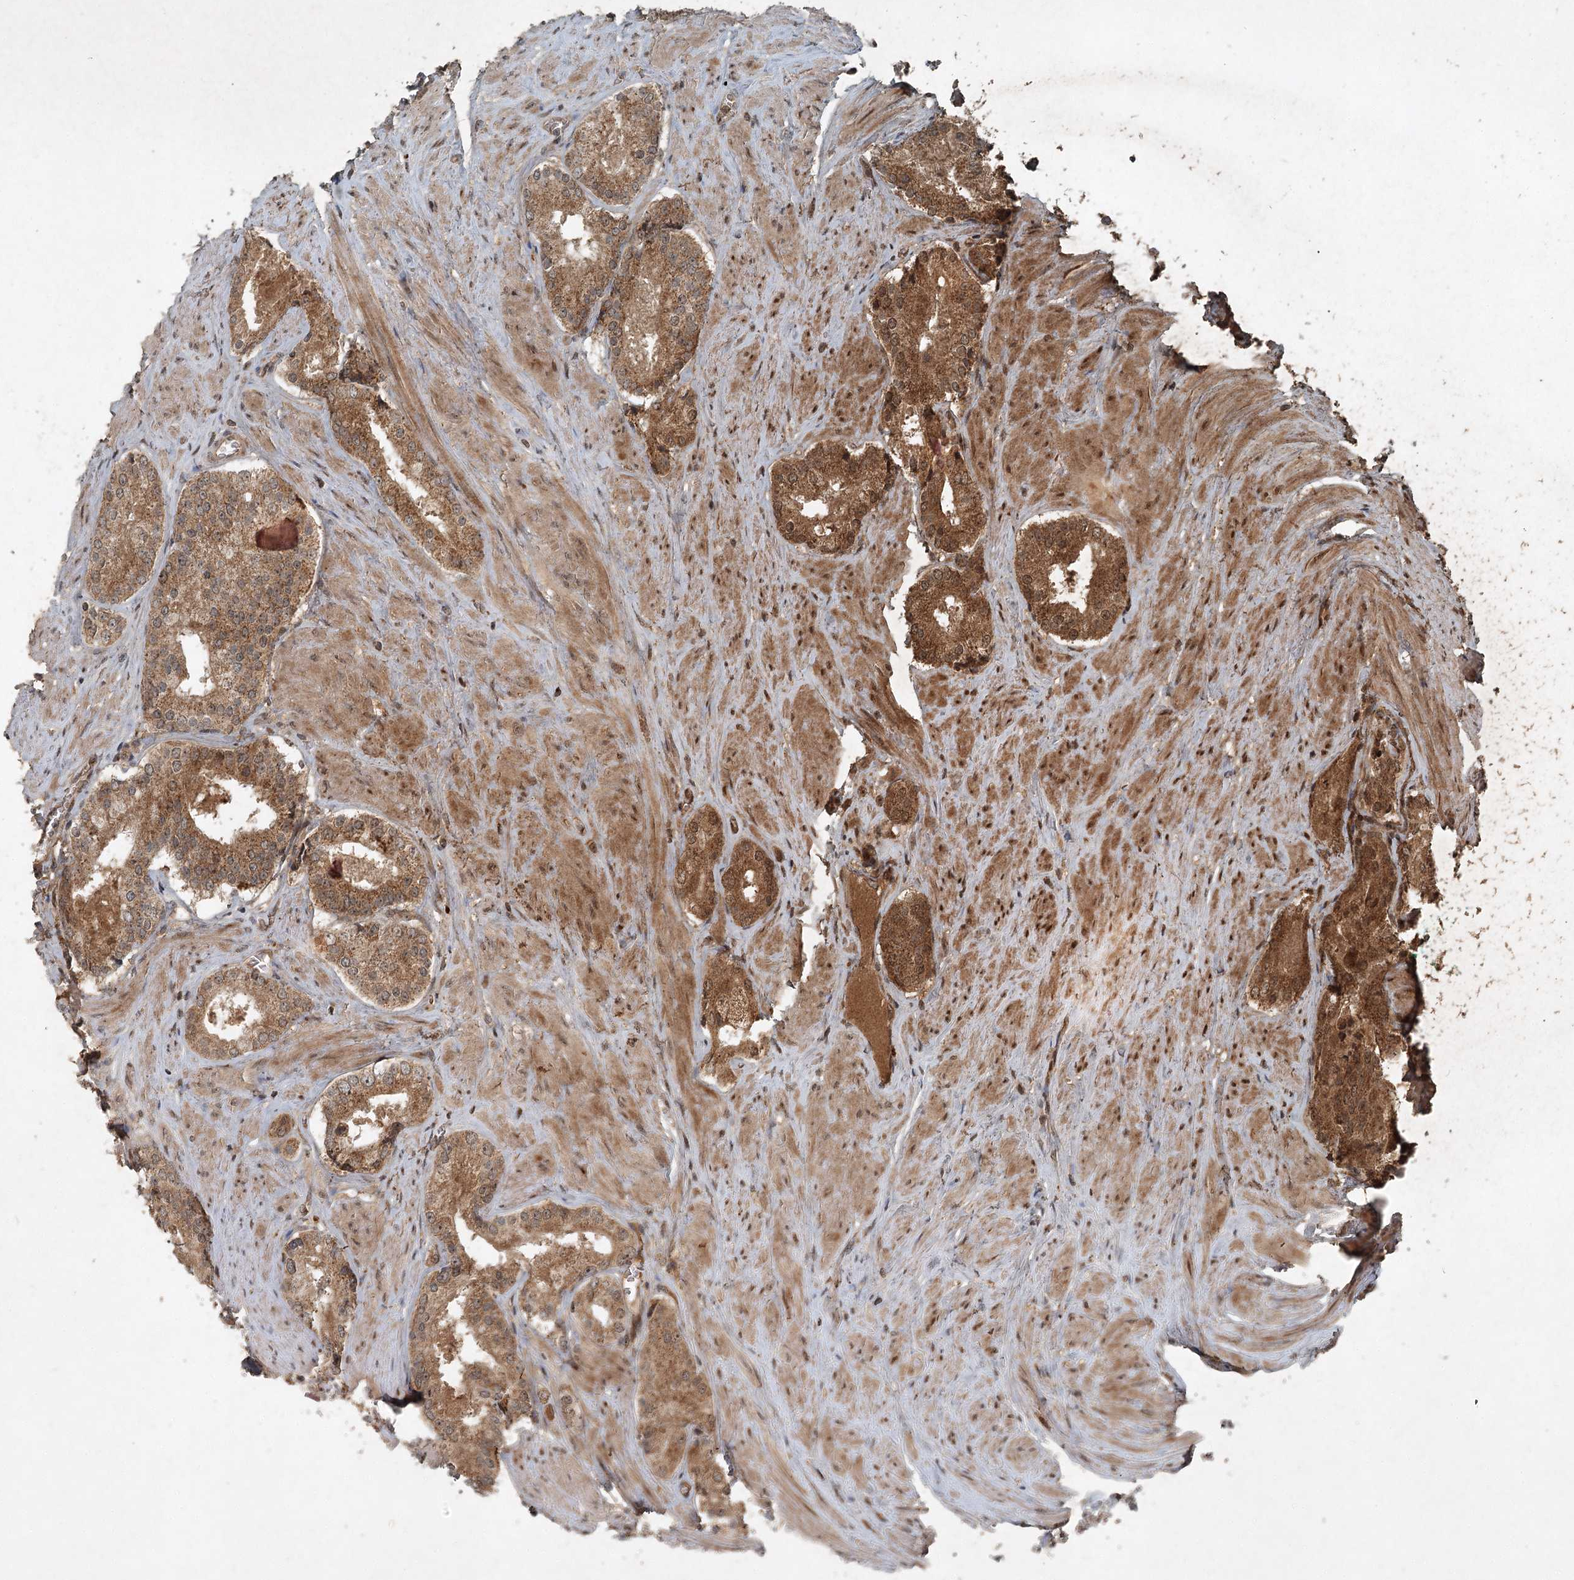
{"staining": {"intensity": "moderate", "quantity": ">75%", "location": "cytoplasmic/membranous"}, "tissue": "prostate cancer", "cell_type": "Tumor cells", "image_type": "cancer", "snomed": [{"axis": "morphology", "description": "Adenocarcinoma, Low grade"}, {"axis": "topography", "description": "Prostate"}], "caption": "Prostate cancer (adenocarcinoma (low-grade)) stained with a protein marker displays moderate staining in tumor cells.", "gene": "UNC93A", "patient": {"sex": "male", "age": 54}}